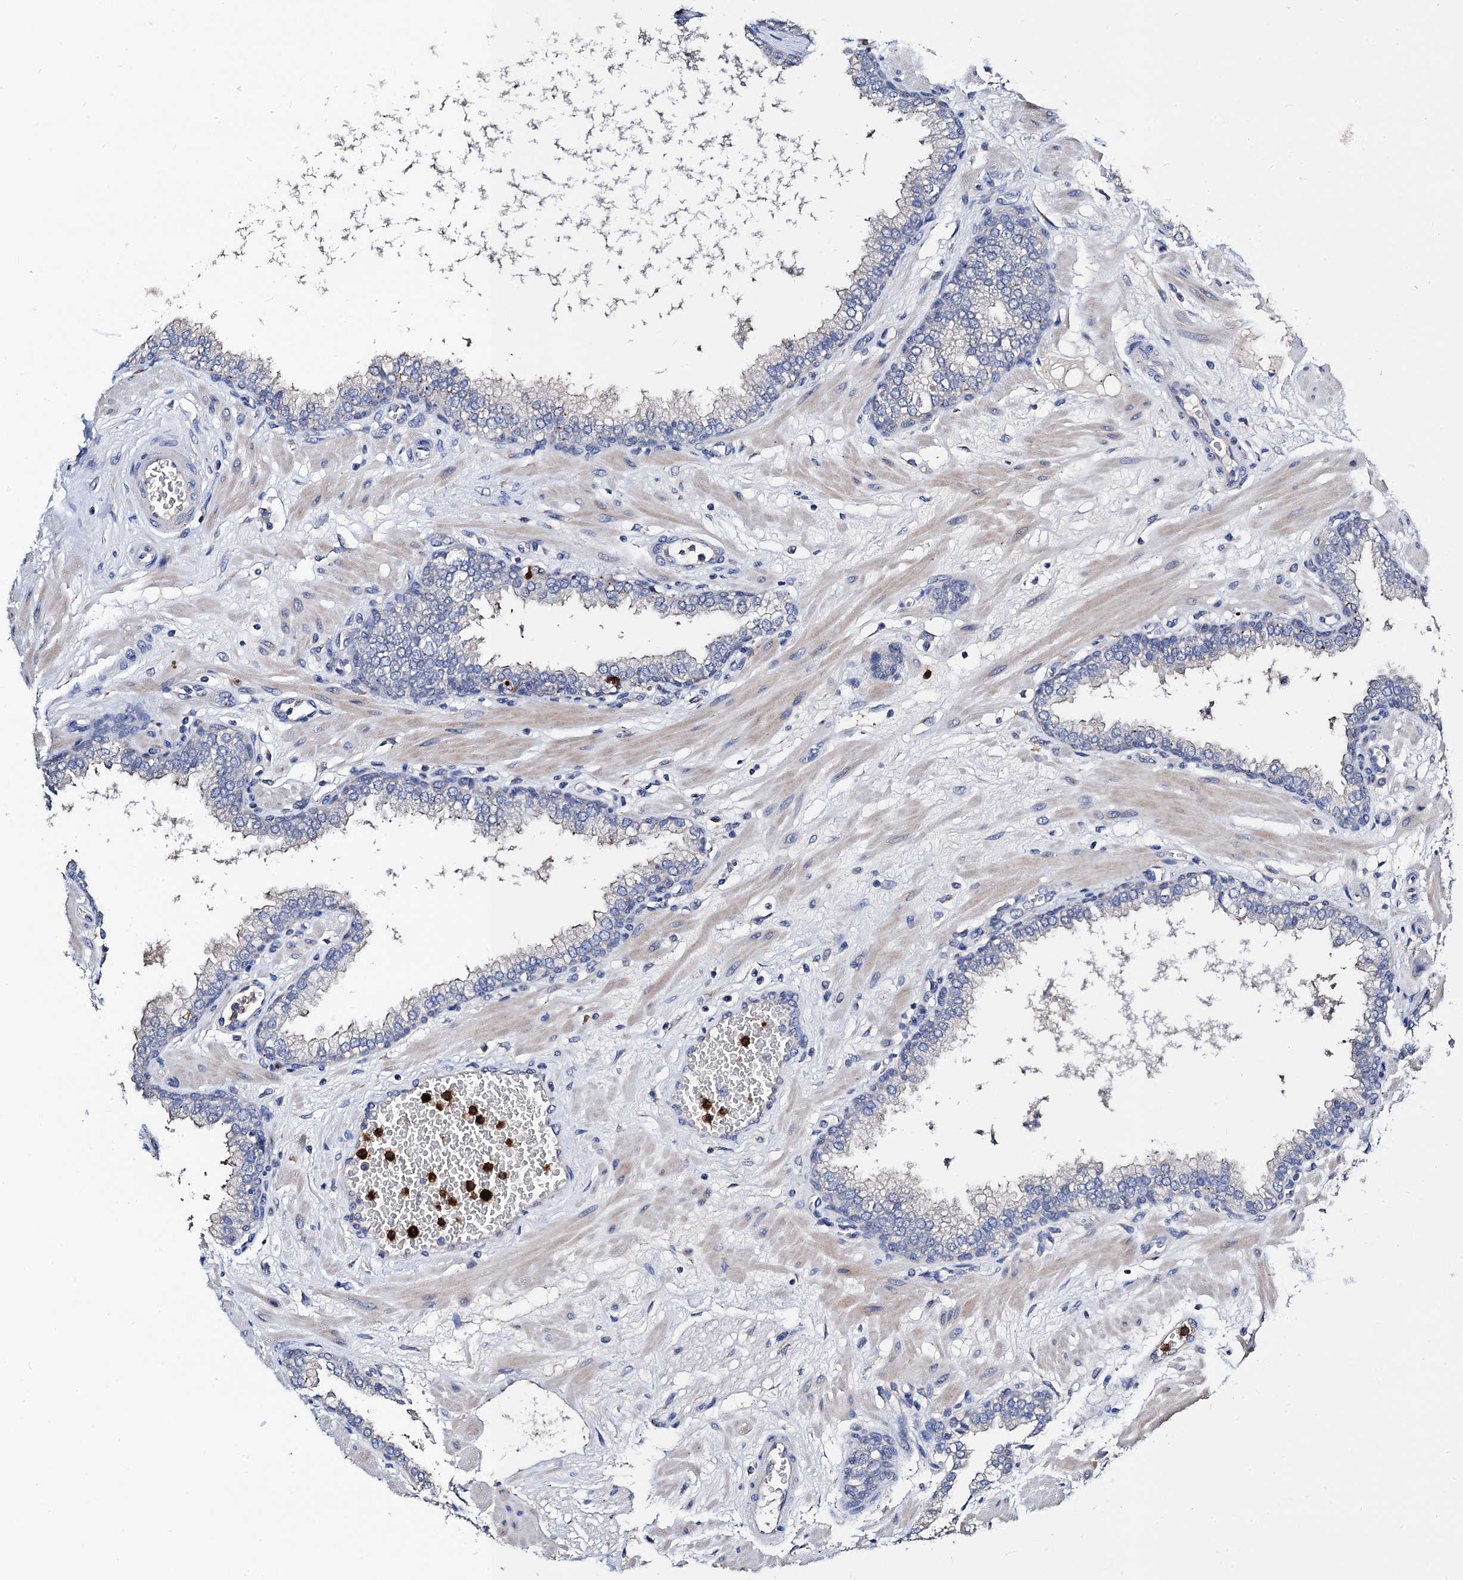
{"staining": {"intensity": "negative", "quantity": "none", "location": "none"}, "tissue": "prostate", "cell_type": "Glandular cells", "image_type": "normal", "snomed": [{"axis": "morphology", "description": "Normal tissue, NOS"}, {"axis": "morphology", "description": "Urothelial carcinoma, Low grade"}, {"axis": "topography", "description": "Urinary bladder"}, {"axis": "topography", "description": "Prostate"}], "caption": "Glandular cells show no significant positivity in normal prostate.", "gene": "FREM3", "patient": {"sex": "male", "age": 60}}